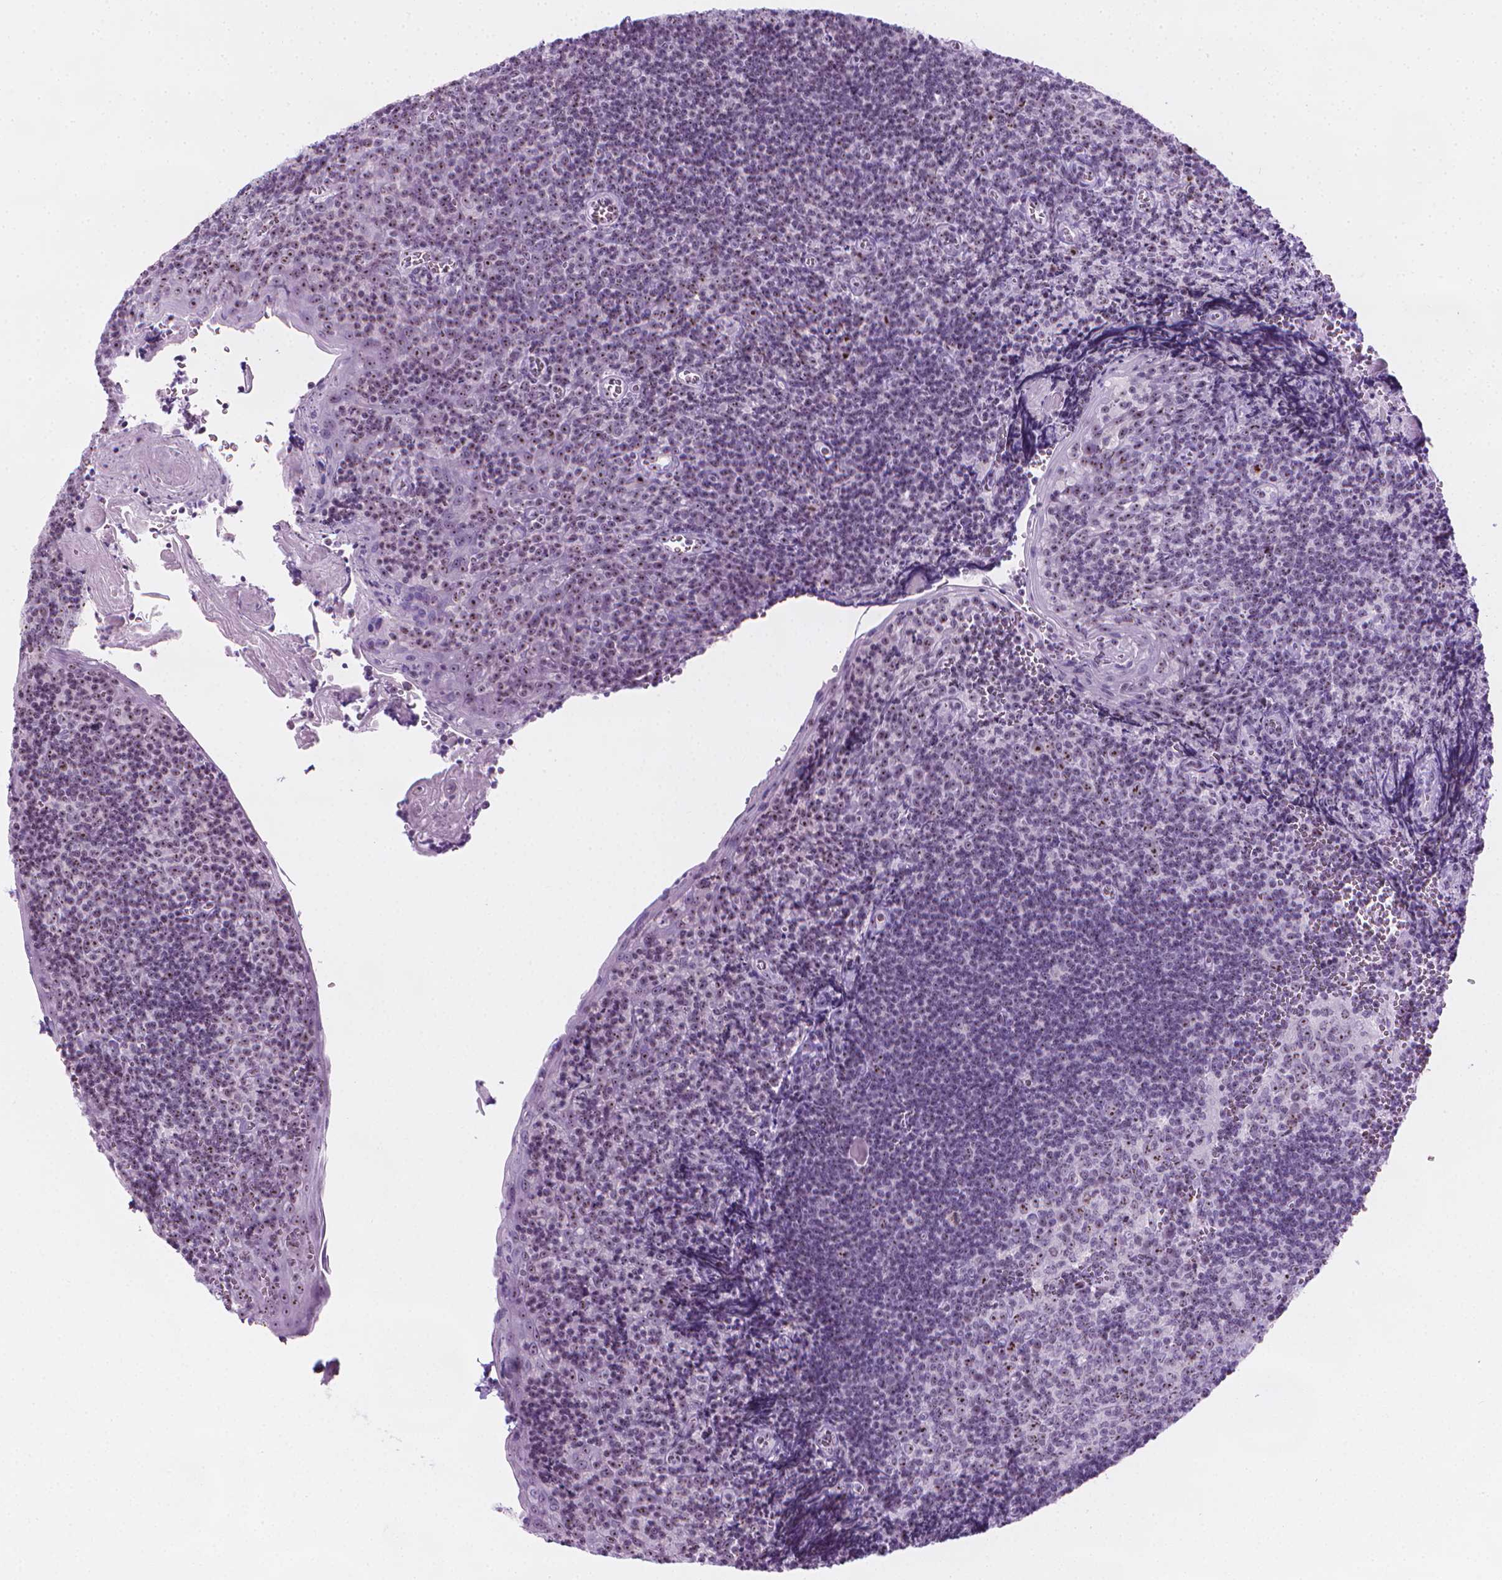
{"staining": {"intensity": "weak", "quantity": ">75%", "location": "nuclear"}, "tissue": "tonsil", "cell_type": "Germinal center cells", "image_type": "normal", "snomed": [{"axis": "morphology", "description": "Normal tissue, NOS"}, {"axis": "morphology", "description": "Inflammation, NOS"}, {"axis": "topography", "description": "Tonsil"}], "caption": "Immunohistochemical staining of unremarkable human tonsil shows weak nuclear protein staining in about >75% of germinal center cells. (IHC, brightfield microscopy, high magnification).", "gene": "NOL7", "patient": {"sex": "female", "age": 31}}